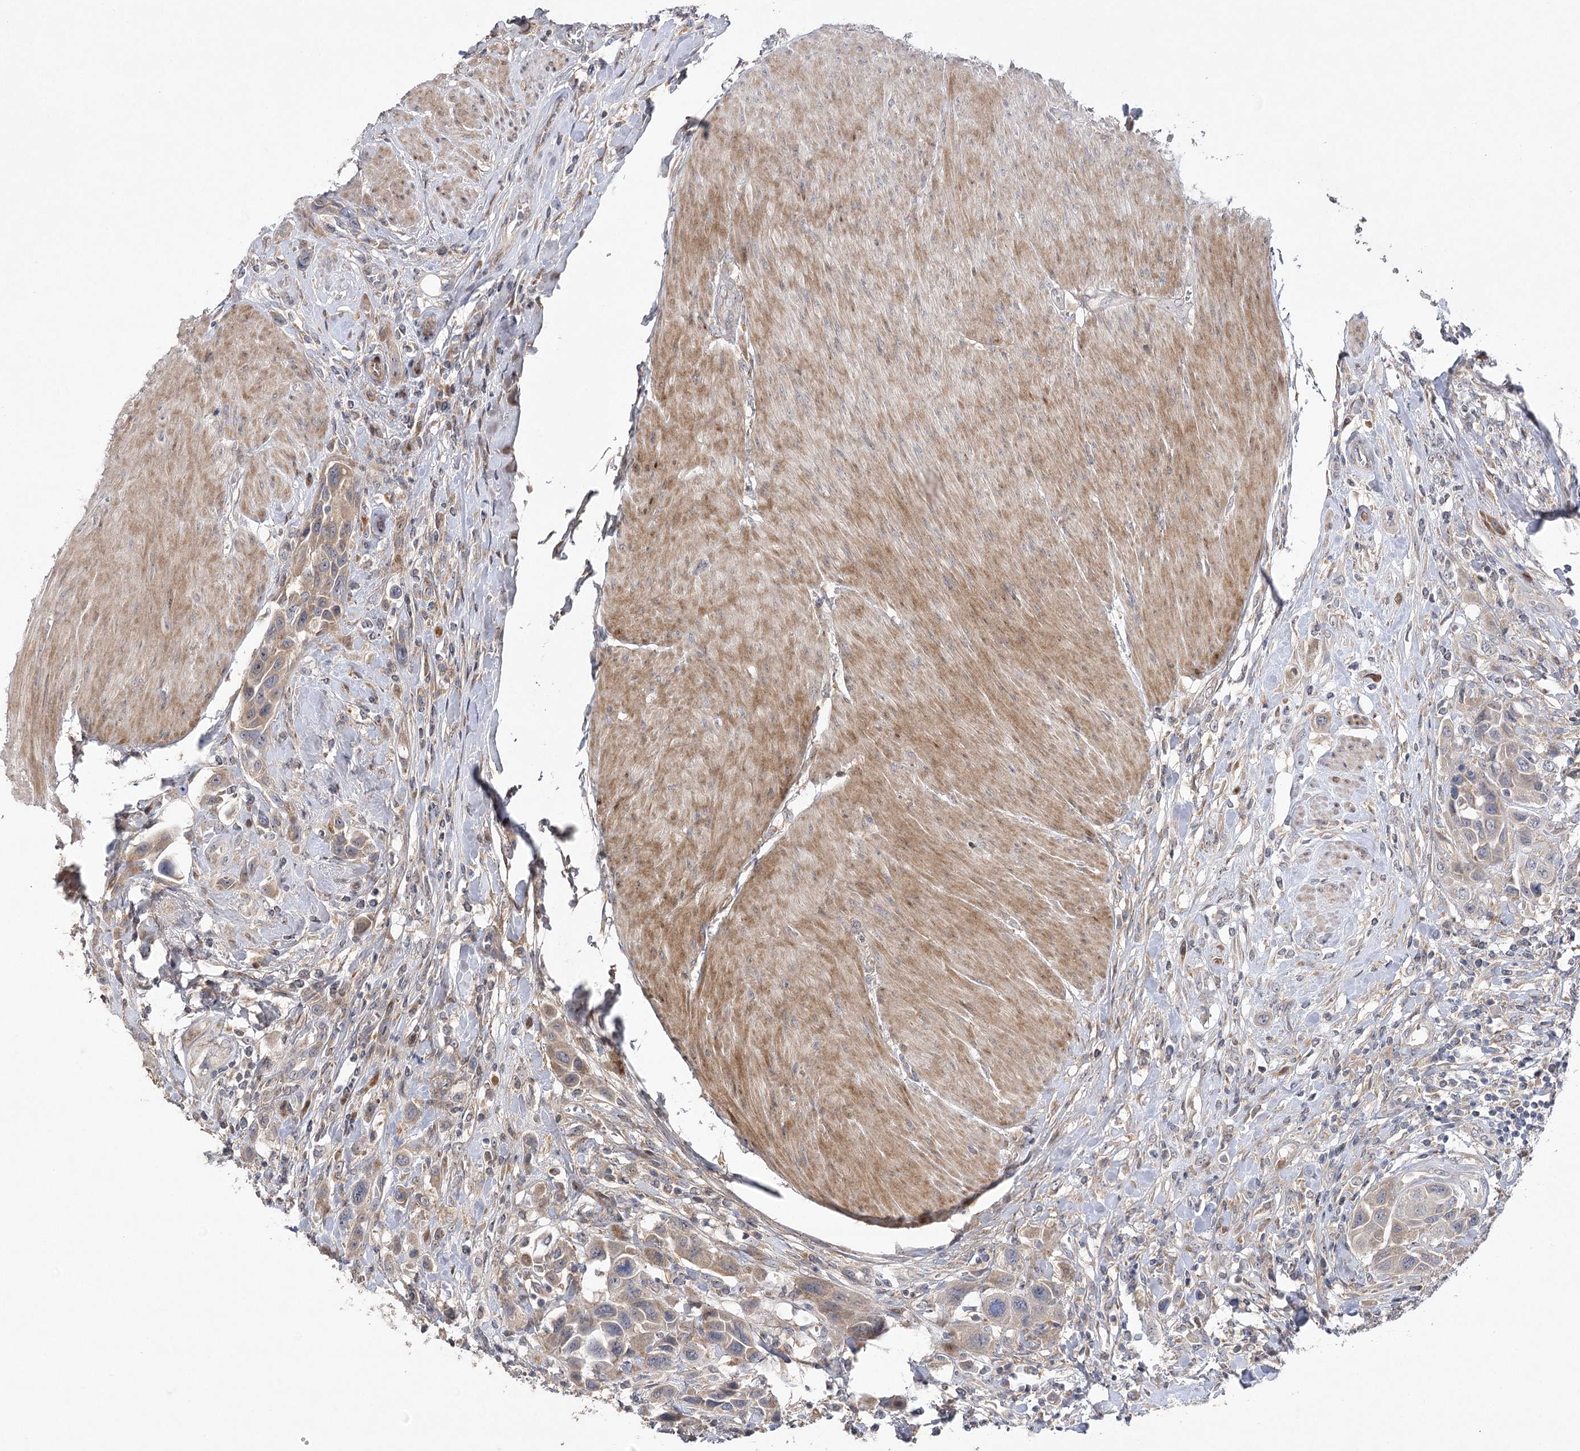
{"staining": {"intensity": "weak", "quantity": ">75%", "location": "cytoplasmic/membranous"}, "tissue": "urothelial cancer", "cell_type": "Tumor cells", "image_type": "cancer", "snomed": [{"axis": "morphology", "description": "Urothelial carcinoma, High grade"}, {"axis": "topography", "description": "Urinary bladder"}], "caption": "The immunohistochemical stain highlights weak cytoplasmic/membranous staining in tumor cells of high-grade urothelial carcinoma tissue.", "gene": "OBSL1", "patient": {"sex": "male", "age": 50}}